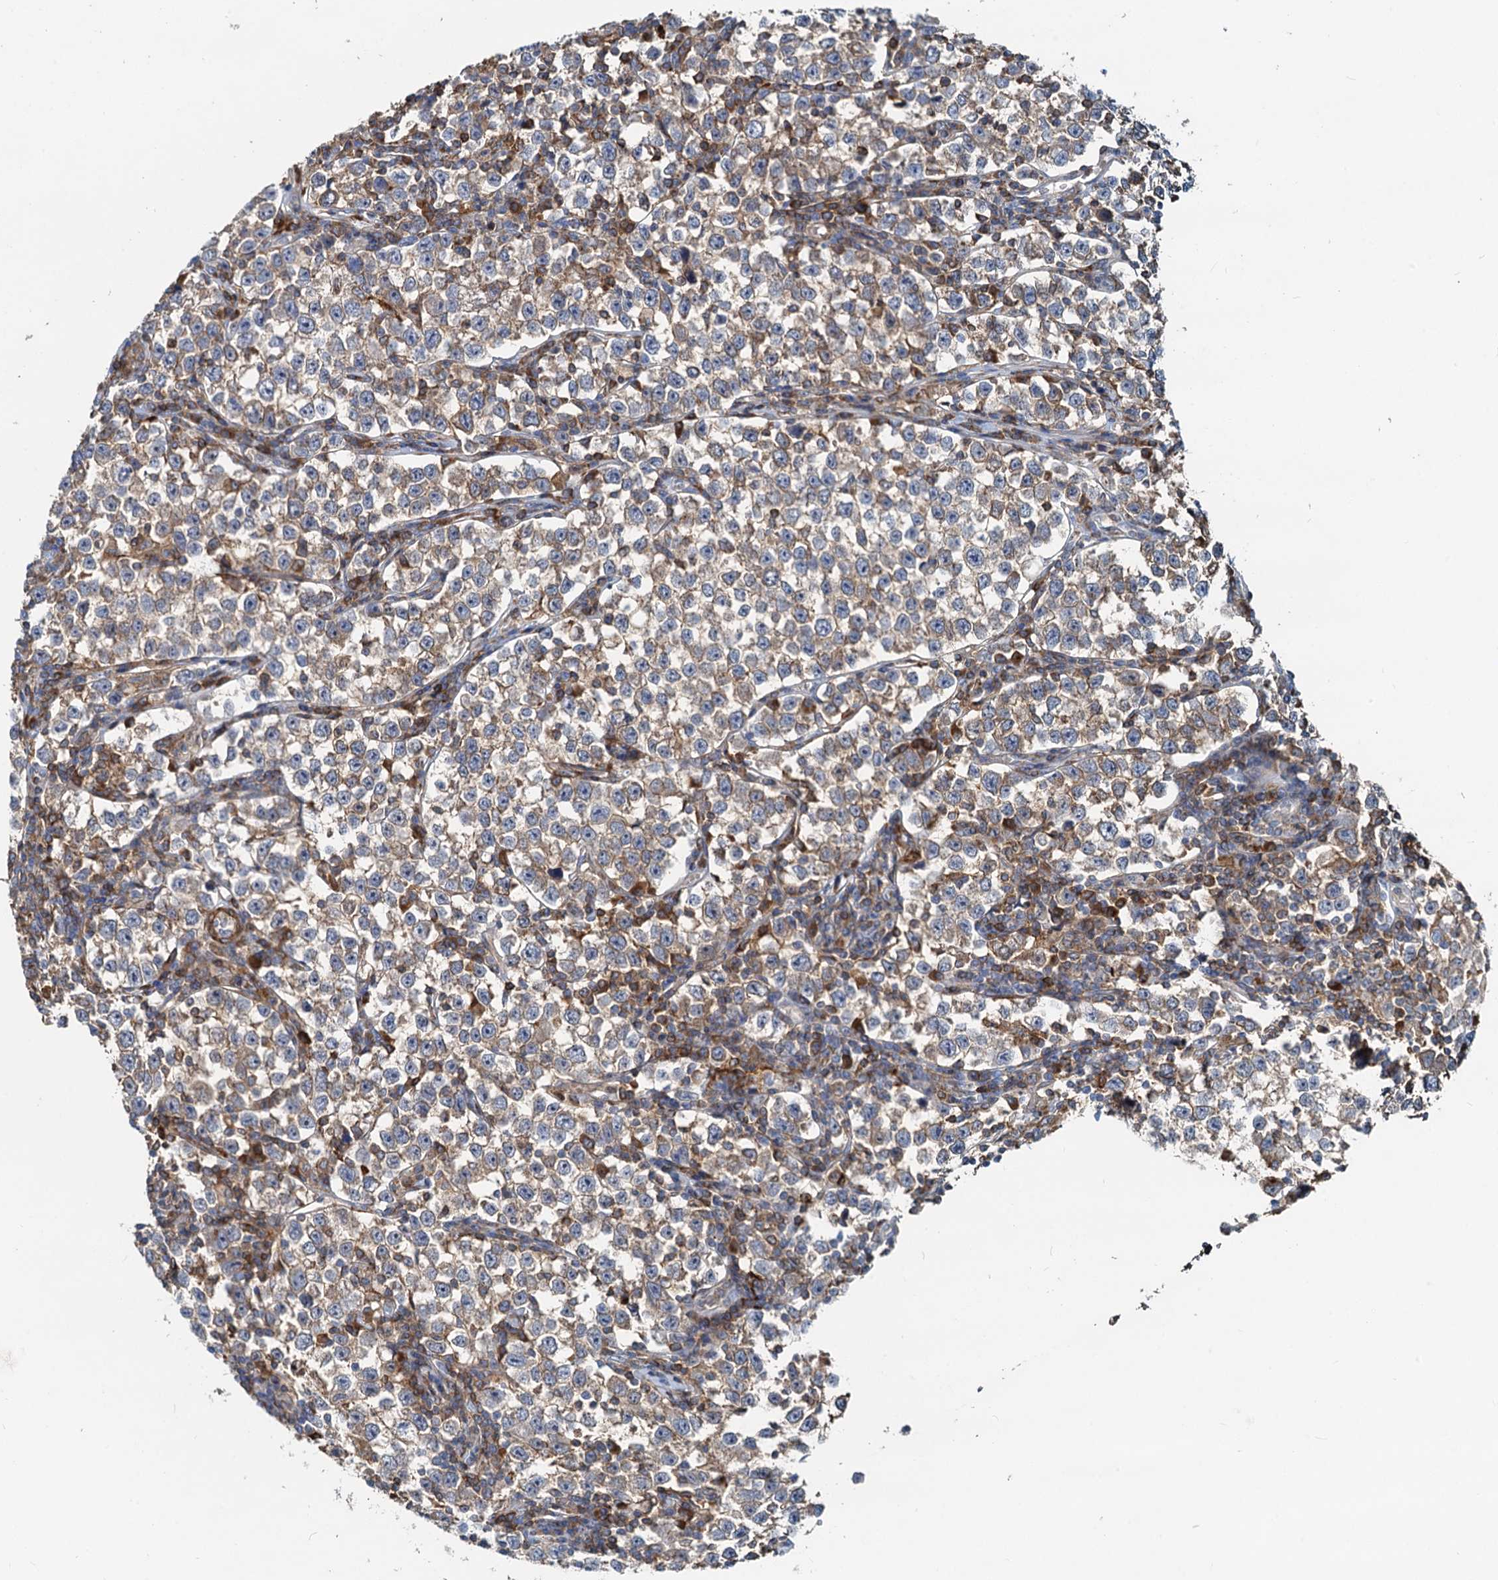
{"staining": {"intensity": "weak", "quantity": ">75%", "location": "cytoplasmic/membranous"}, "tissue": "testis cancer", "cell_type": "Tumor cells", "image_type": "cancer", "snomed": [{"axis": "morphology", "description": "Normal tissue, NOS"}, {"axis": "morphology", "description": "Seminoma, NOS"}, {"axis": "topography", "description": "Testis"}], "caption": "Immunohistochemical staining of seminoma (testis) displays low levels of weak cytoplasmic/membranous protein expression in about >75% of tumor cells. Using DAB (brown) and hematoxylin (blue) stains, captured at high magnification using brightfield microscopy.", "gene": "LNX2", "patient": {"sex": "male", "age": 43}}